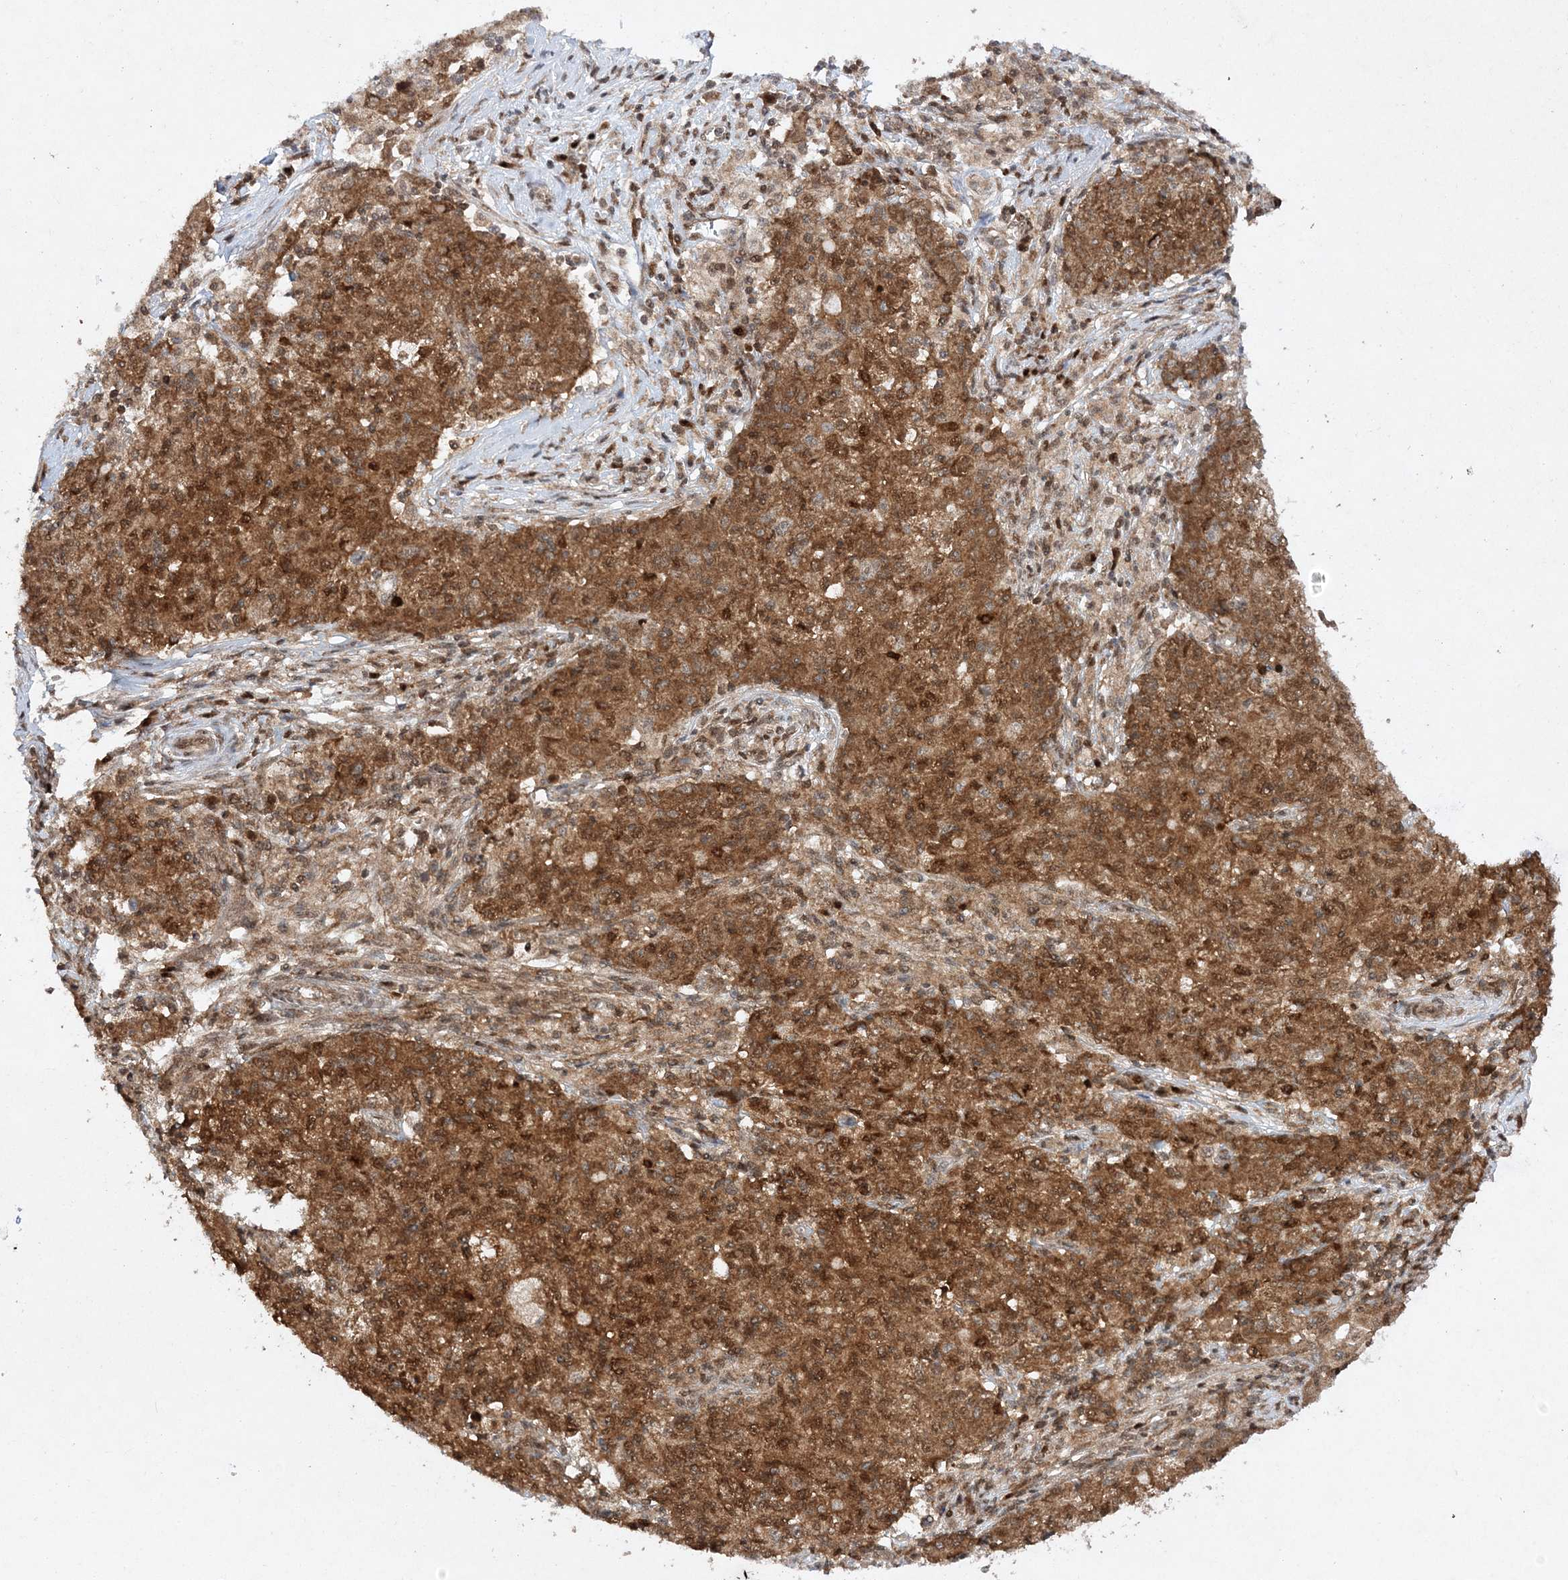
{"staining": {"intensity": "moderate", "quantity": ">75%", "location": "cytoplasmic/membranous,nuclear"}, "tissue": "ovarian cancer", "cell_type": "Tumor cells", "image_type": "cancer", "snomed": [{"axis": "morphology", "description": "Carcinoma, endometroid"}, {"axis": "topography", "description": "Ovary"}], "caption": "High-magnification brightfield microscopy of ovarian cancer (endometroid carcinoma) stained with DAB (3,3'-diaminobenzidine) (brown) and counterstained with hematoxylin (blue). tumor cells exhibit moderate cytoplasmic/membranous and nuclear staining is present in approximately>75% of cells.", "gene": "NIF3L1", "patient": {"sex": "female", "age": 42}}